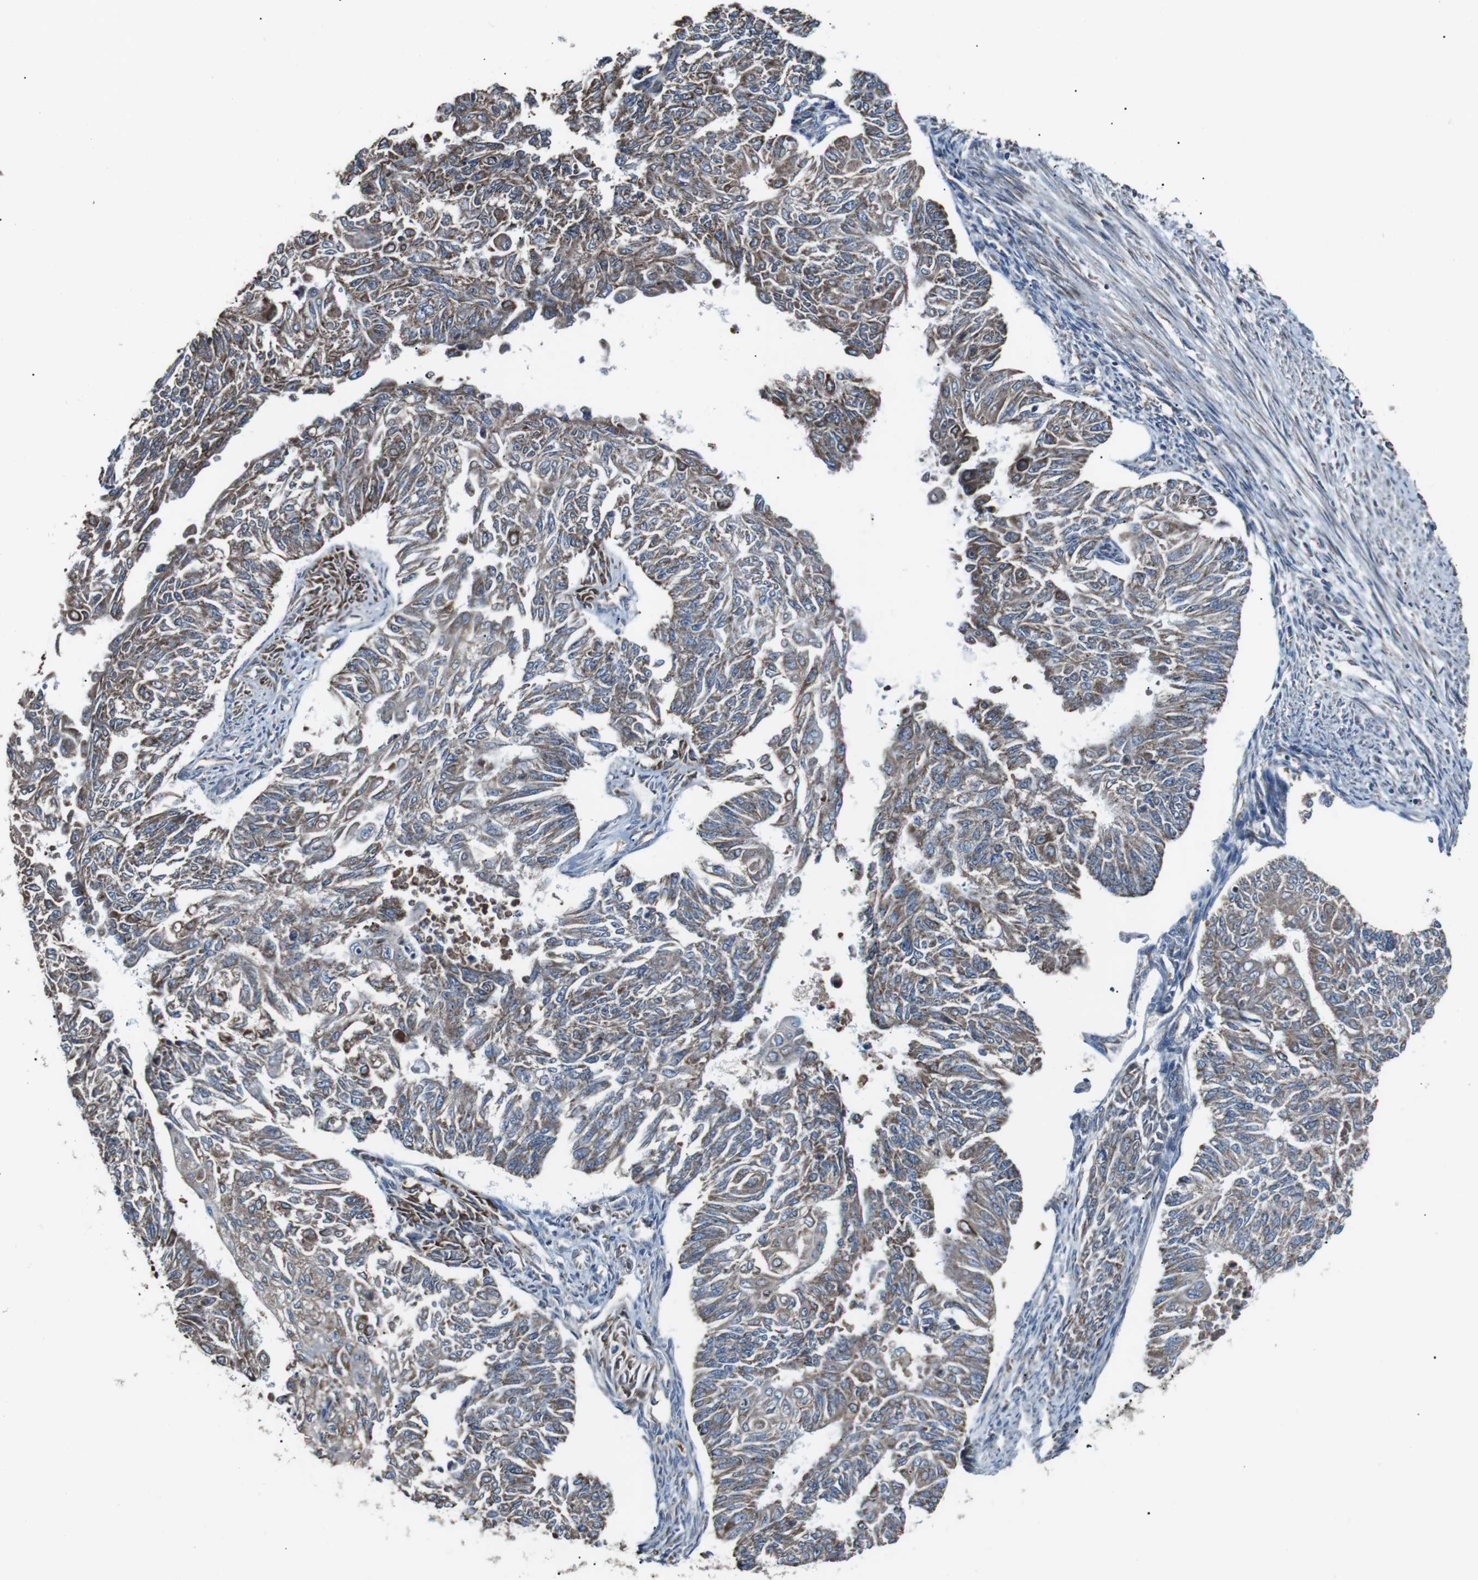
{"staining": {"intensity": "moderate", "quantity": ">75%", "location": "cytoplasmic/membranous"}, "tissue": "endometrial cancer", "cell_type": "Tumor cells", "image_type": "cancer", "snomed": [{"axis": "morphology", "description": "Adenocarcinoma, NOS"}, {"axis": "topography", "description": "Endometrium"}], "caption": "IHC image of endometrial cancer stained for a protein (brown), which demonstrates medium levels of moderate cytoplasmic/membranous positivity in approximately >75% of tumor cells.", "gene": "CISD2", "patient": {"sex": "female", "age": 32}}